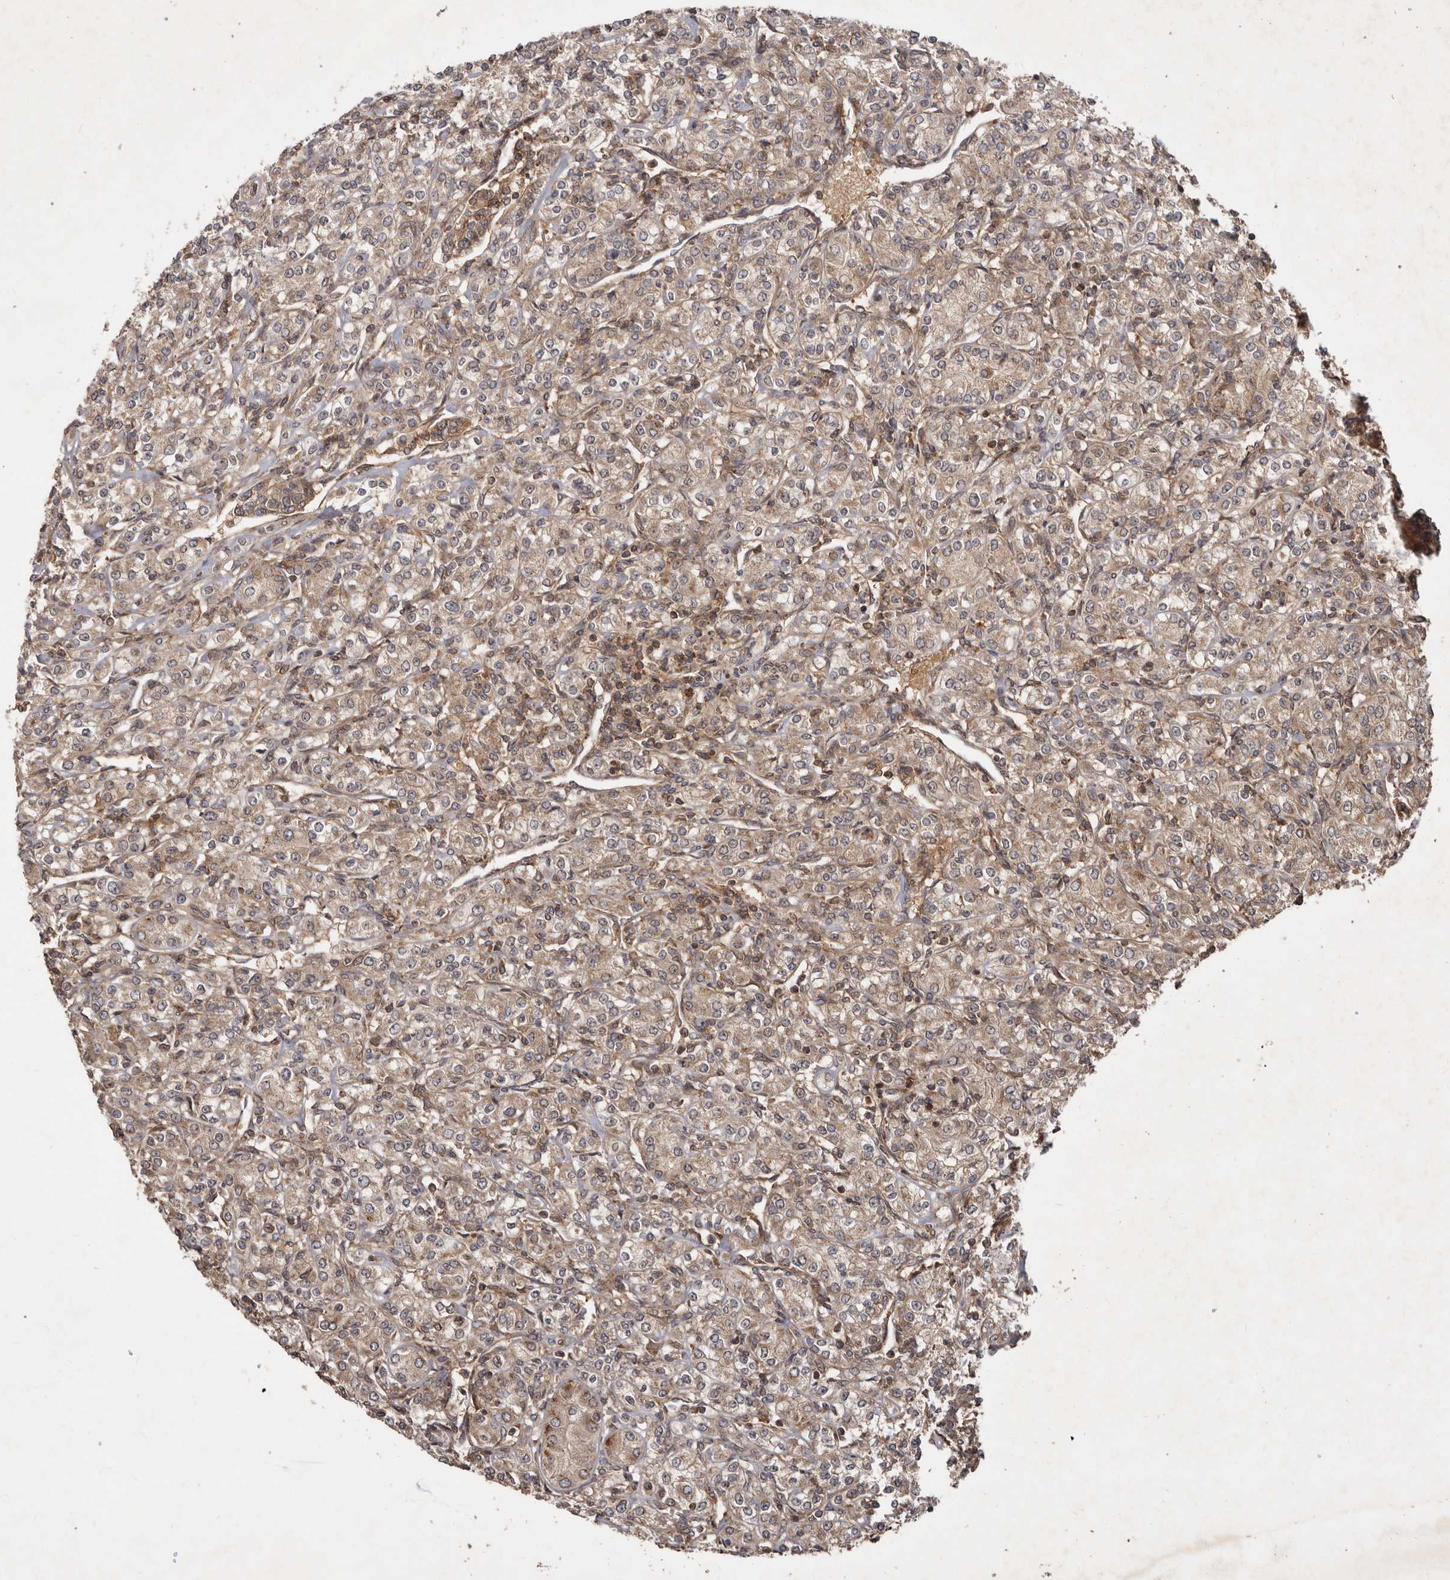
{"staining": {"intensity": "weak", "quantity": "25%-75%", "location": "cytoplasmic/membranous"}, "tissue": "renal cancer", "cell_type": "Tumor cells", "image_type": "cancer", "snomed": [{"axis": "morphology", "description": "Adenocarcinoma, NOS"}, {"axis": "topography", "description": "Kidney"}], "caption": "A brown stain shows weak cytoplasmic/membranous positivity of a protein in adenocarcinoma (renal) tumor cells. (brown staining indicates protein expression, while blue staining denotes nuclei).", "gene": "STK36", "patient": {"sex": "male", "age": 77}}